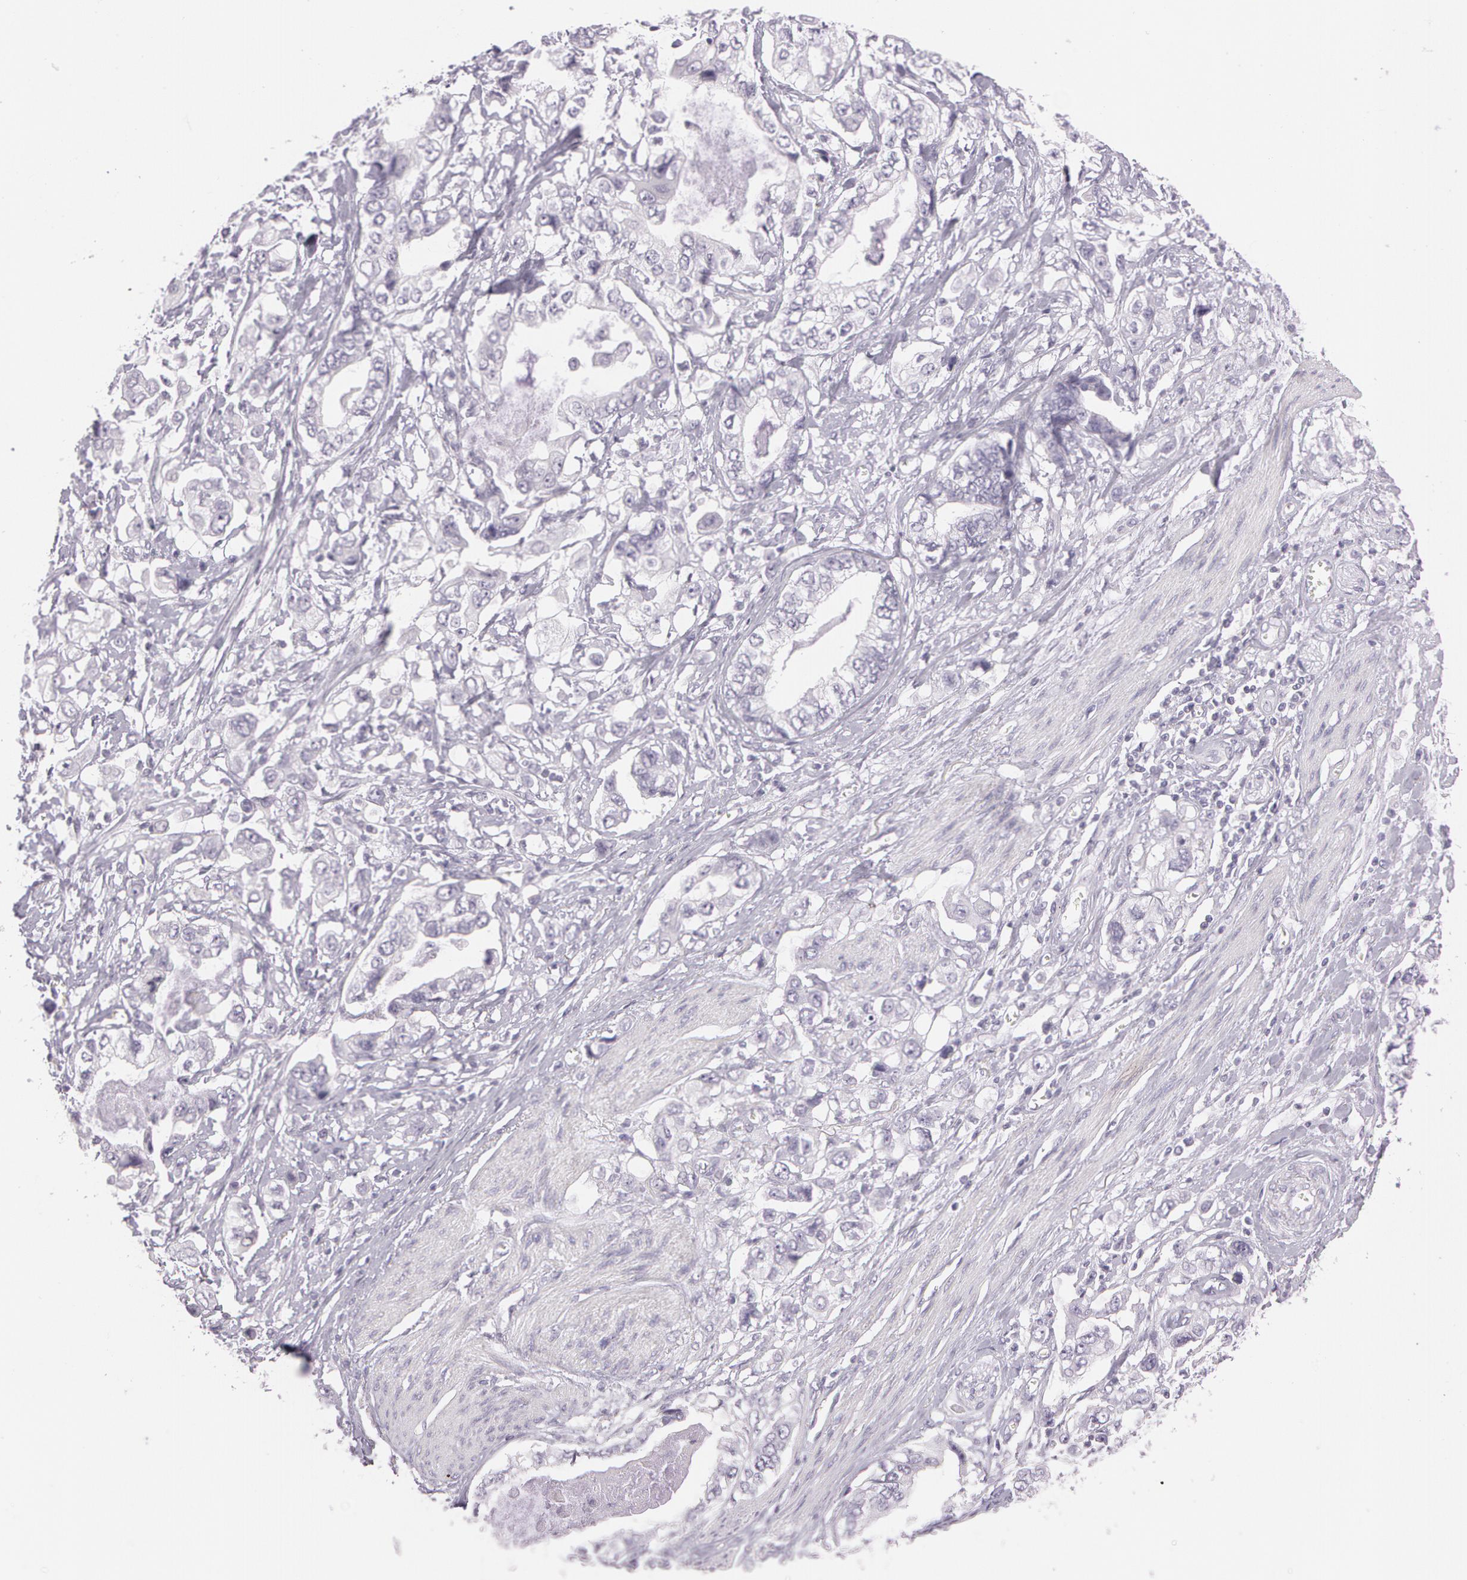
{"staining": {"intensity": "negative", "quantity": "none", "location": "none"}, "tissue": "stomach cancer", "cell_type": "Tumor cells", "image_type": "cancer", "snomed": [{"axis": "morphology", "description": "Adenocarcinoma, NOS"}, {"axis": "topography", "description": "Pancreas"}, {"axis": "topography", "description": "Stomach, upper"}], "caption": "High power microscopy histopathology image of an immunohistochemistry (IHC) image of stomach cancer (adenocarcinoma), revealing no significant expression in tumor cells. Nuclei are stained in blue.", "gene": "OTC", "patient": {"sex": "male", "age": 77}}